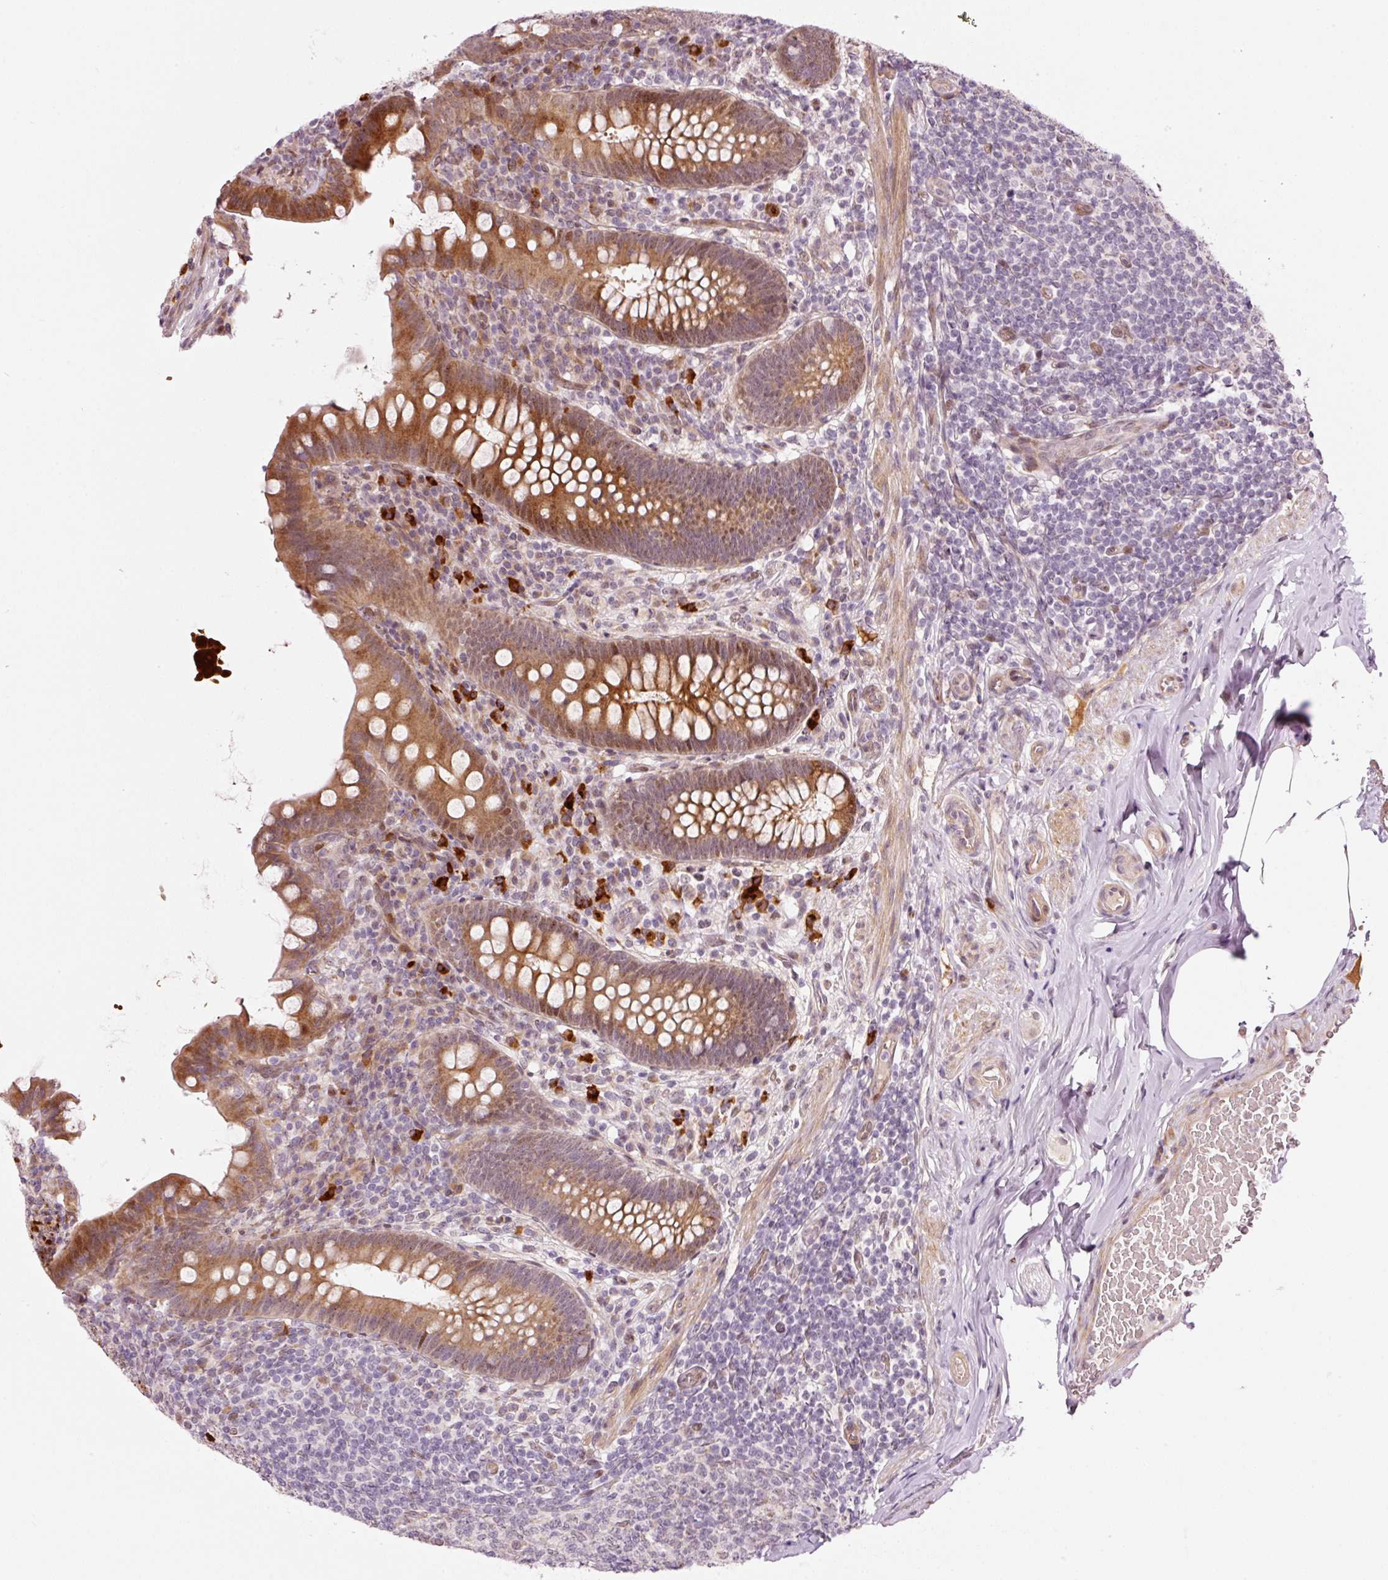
{"staining": {"intensity": "moderate", "quantity": ">75%", "location": "cytoplasmic/membranous,nuclear"}, "tissue": "appendix", "cell_type": "Glandular cells", "image_type": "normal", "snomed": [{"axis": "morphology", "description": "Normal tissue, NOS"}, {"axis": "topography", "description": "Appendix"}], "caption": "Approximately >75% of glandular cells in normal human appendix show moderate cytoplasmic/membranous,nuclear protein staining as visualized by brown immunohistochemical staining.", "gene": "ANKRD20A1", "patient": {"sex": "male", "age": 71}}